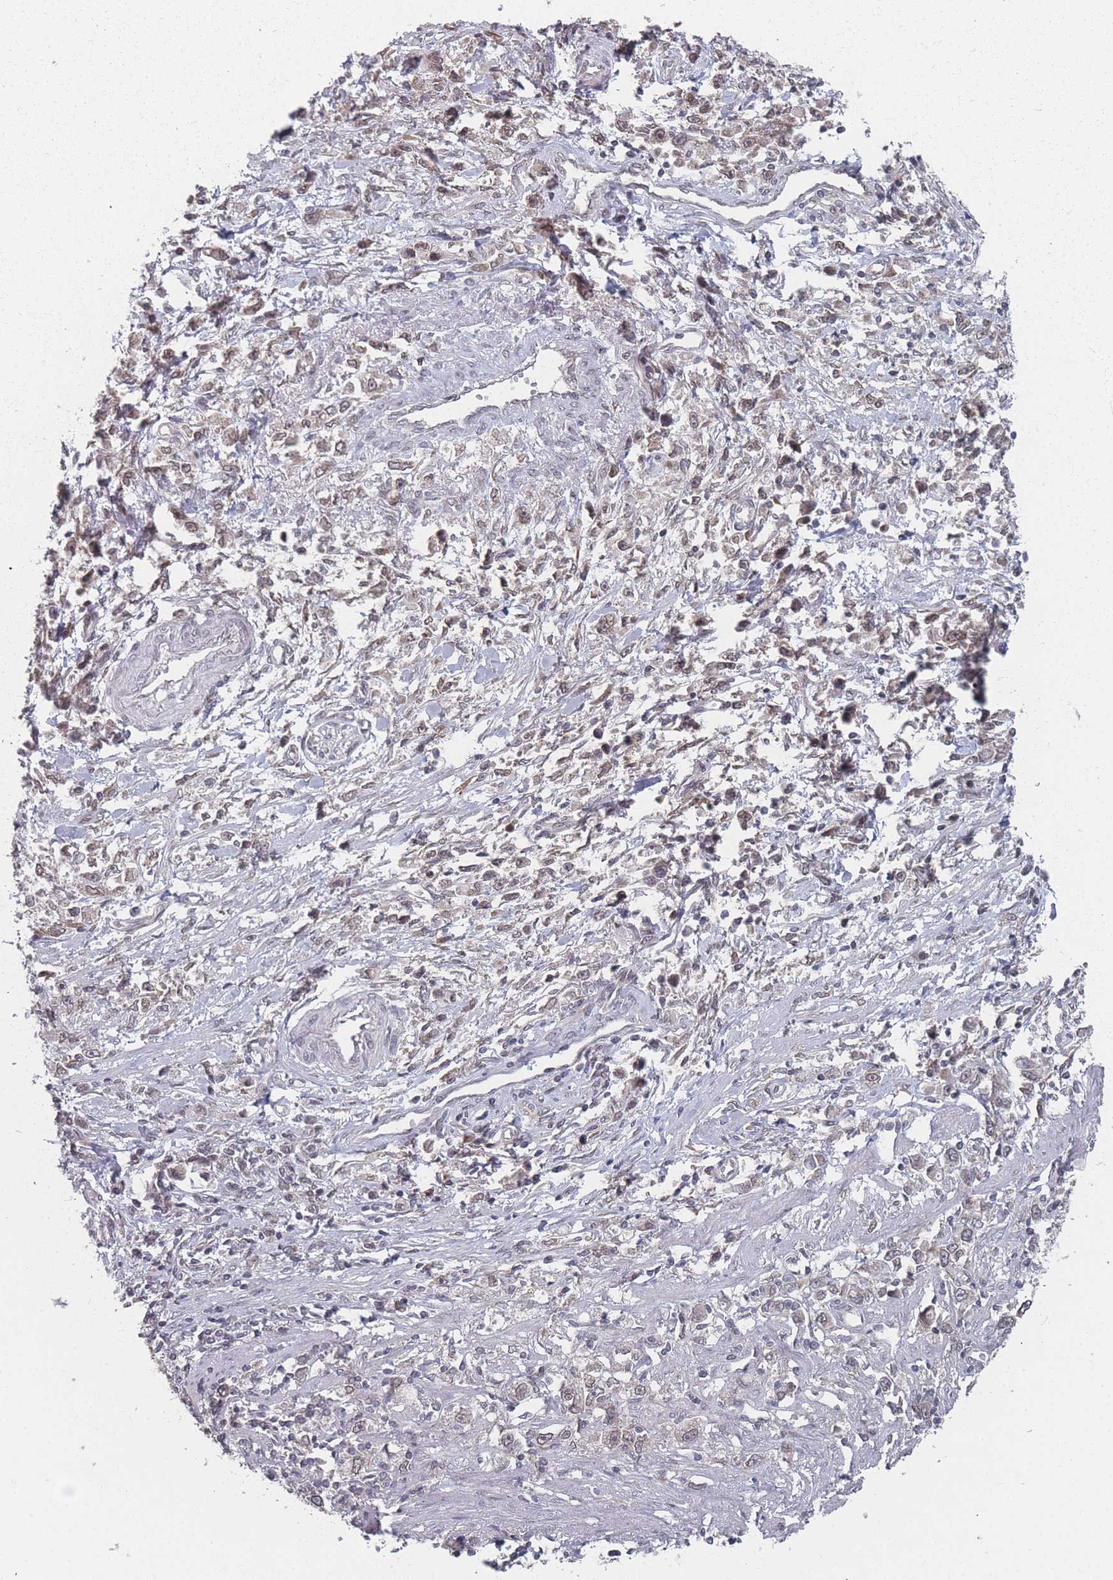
{"staining": {"intensity": "weak", "quantity": "25%-75%", "location": "cytoplasmic/membranous,nuclear"}, "tissue": "stomach cancer", "cell_type": "Tumor cells", "image_type": "cancer", "snomed": [{"axis": "morphology", "description": "Adenocarcinoma, NOS"}, {"axis": "topography", "description": "Stomach"}], "caption": "This image shows immunohistochemistry (IHC) staining of human stomach cancer (adenocarcinoma), with low weak cytoplasmic/membranous and nuclear staining in approximately 25%-75% of tumor cells.", "gene": "TBC1D25", "patient": {"sex": "female", "age": 59}}